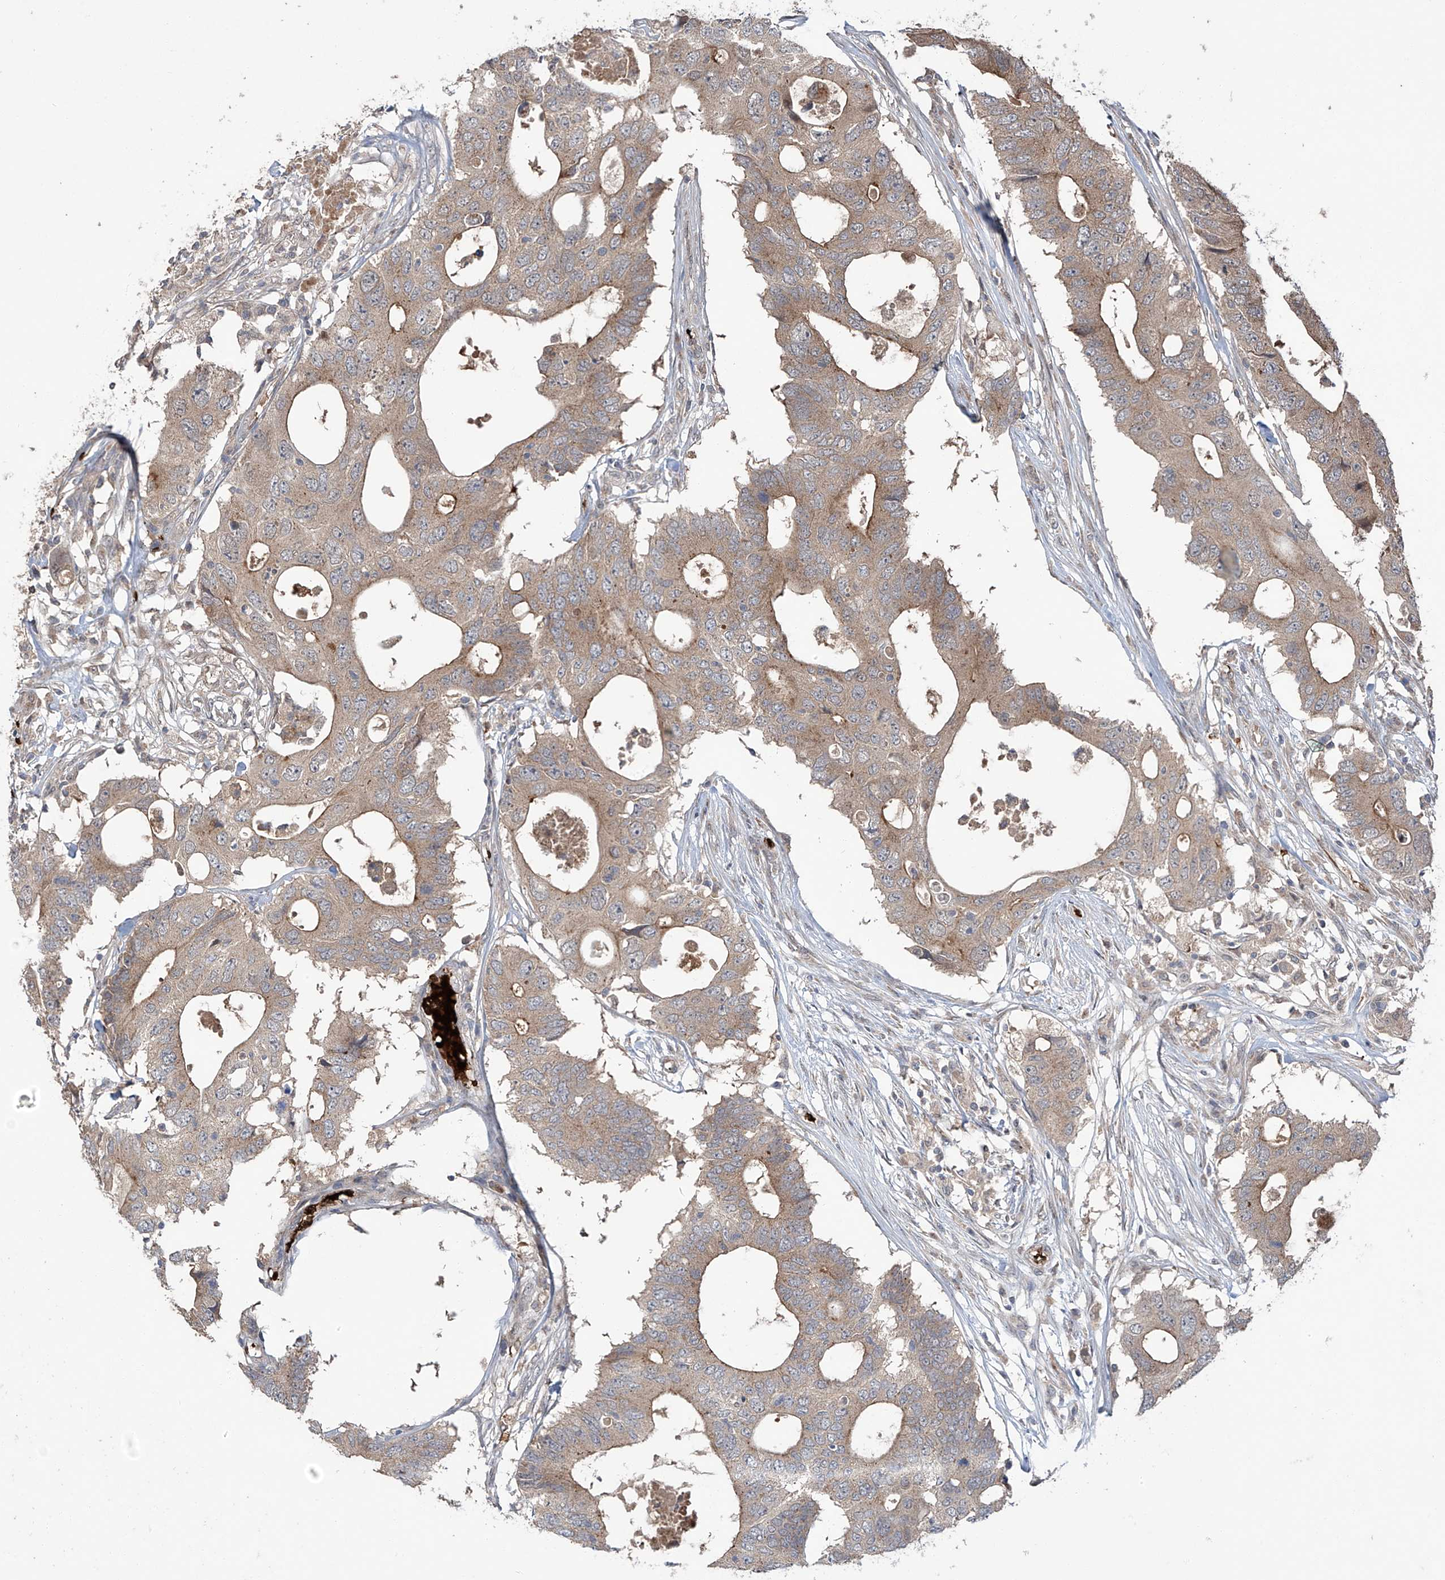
{"staining": {"intensity": "weak", "quantity": ">75%", "location": "cytoplasmic/membranous"}, "tissue": "colorectal cancer", "cell_type": "Tumor cells", "image_type": "cancer", "snomed": [{"axis": "morphology", "description": "Adenocarcinoma, NOS"}, {"axis": "topography", "description": "Colon"}], "caption": "High-power microscopy captured an immunohistochemistry micrograph of colorectal adenocarcinoma, revealing weak cytoplasmic/membranous staining in about >75% of tumor cells.", "gene": "ZDHHC9", "patient": {"sex": "male", "age": 71}}